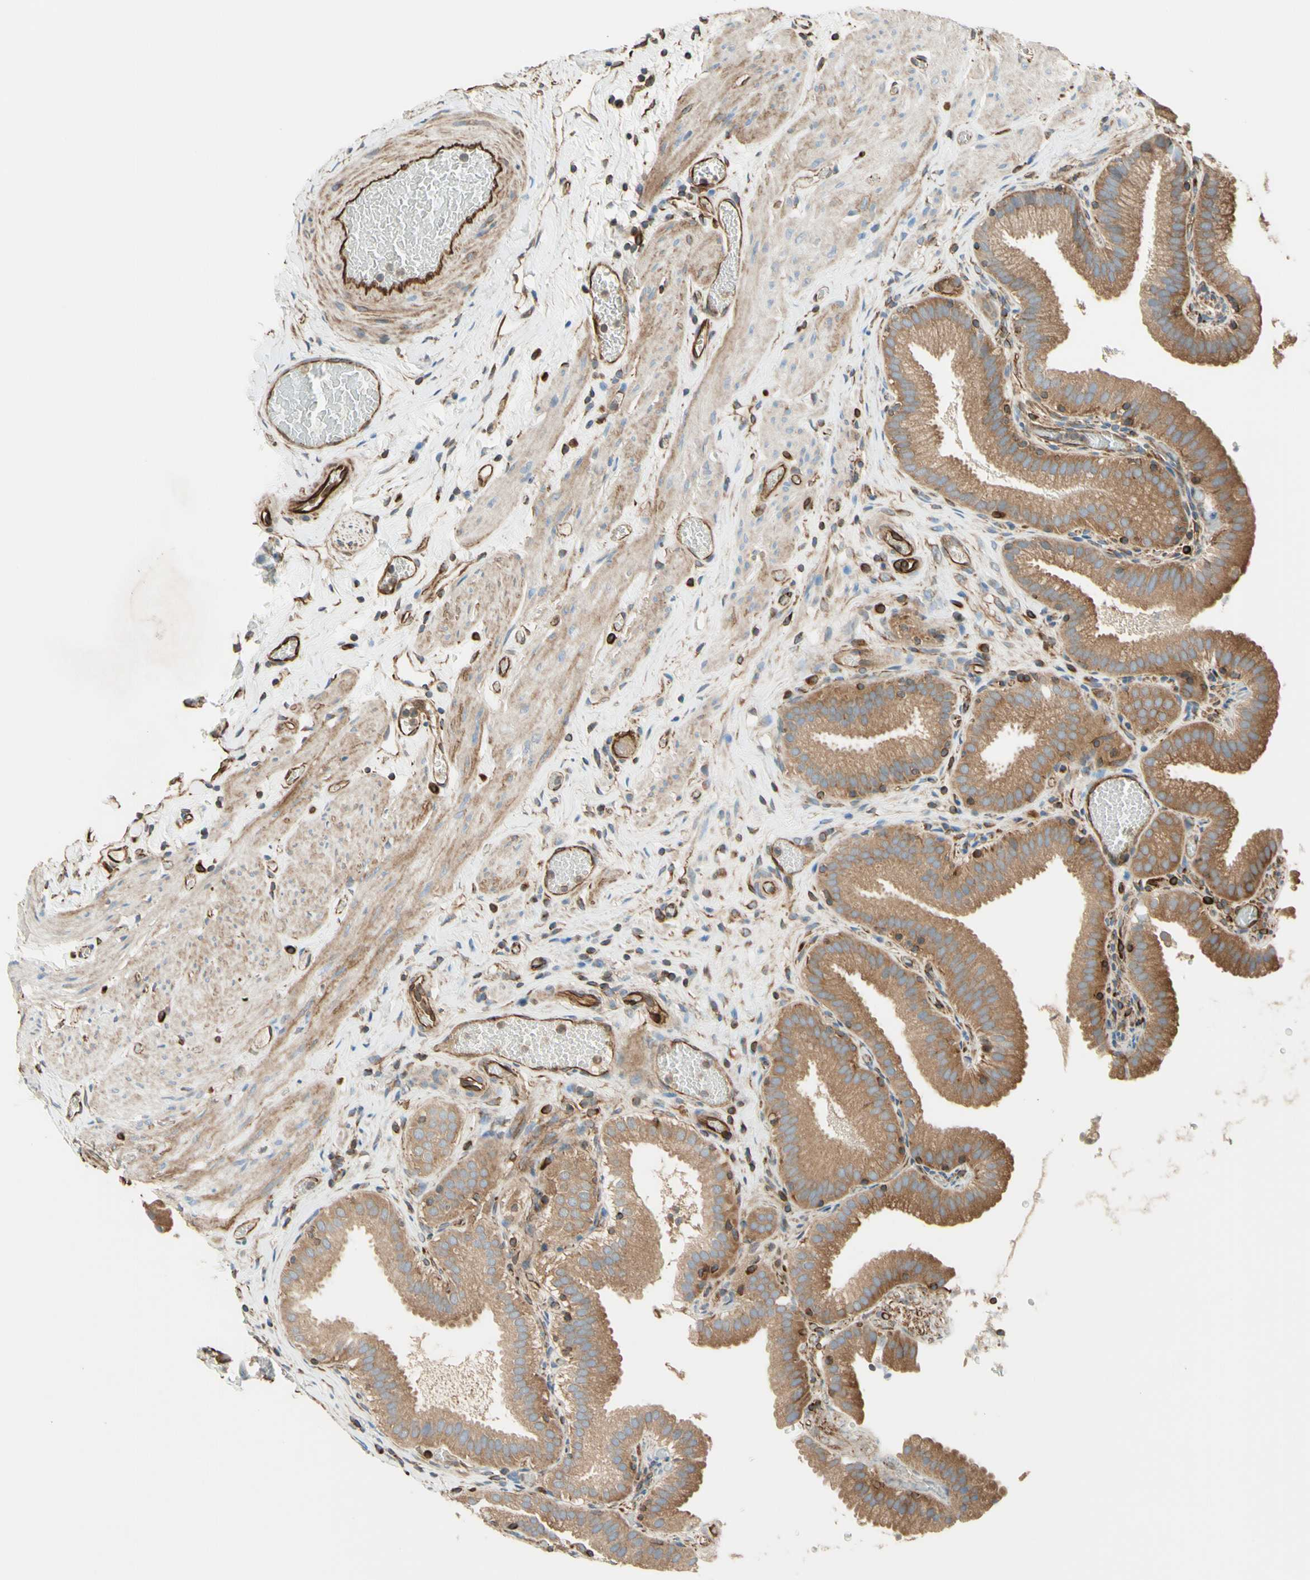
{"staining": {"intensity": "moderate", "quantity": ">75%", "location": "cytoplasmic/membranous"}, "tissue": "gallbladder", "cell_type": "Glandular cells", "image_type": "normal", "snomed": [{"axis": "morphology", "description": "Normal tissue, NOS"}, {"axis": "topography", "description": "Gallbladder"}], "caption": "Gallbladder stained for a protein shows moderate cytoplasmic/membranous positivity in glandular cells. (DAB IHC, brown staining for protein, blue staining for nuclei).", "gene": "TRAF2", "patient": {"sex": "male", "age": 54}}